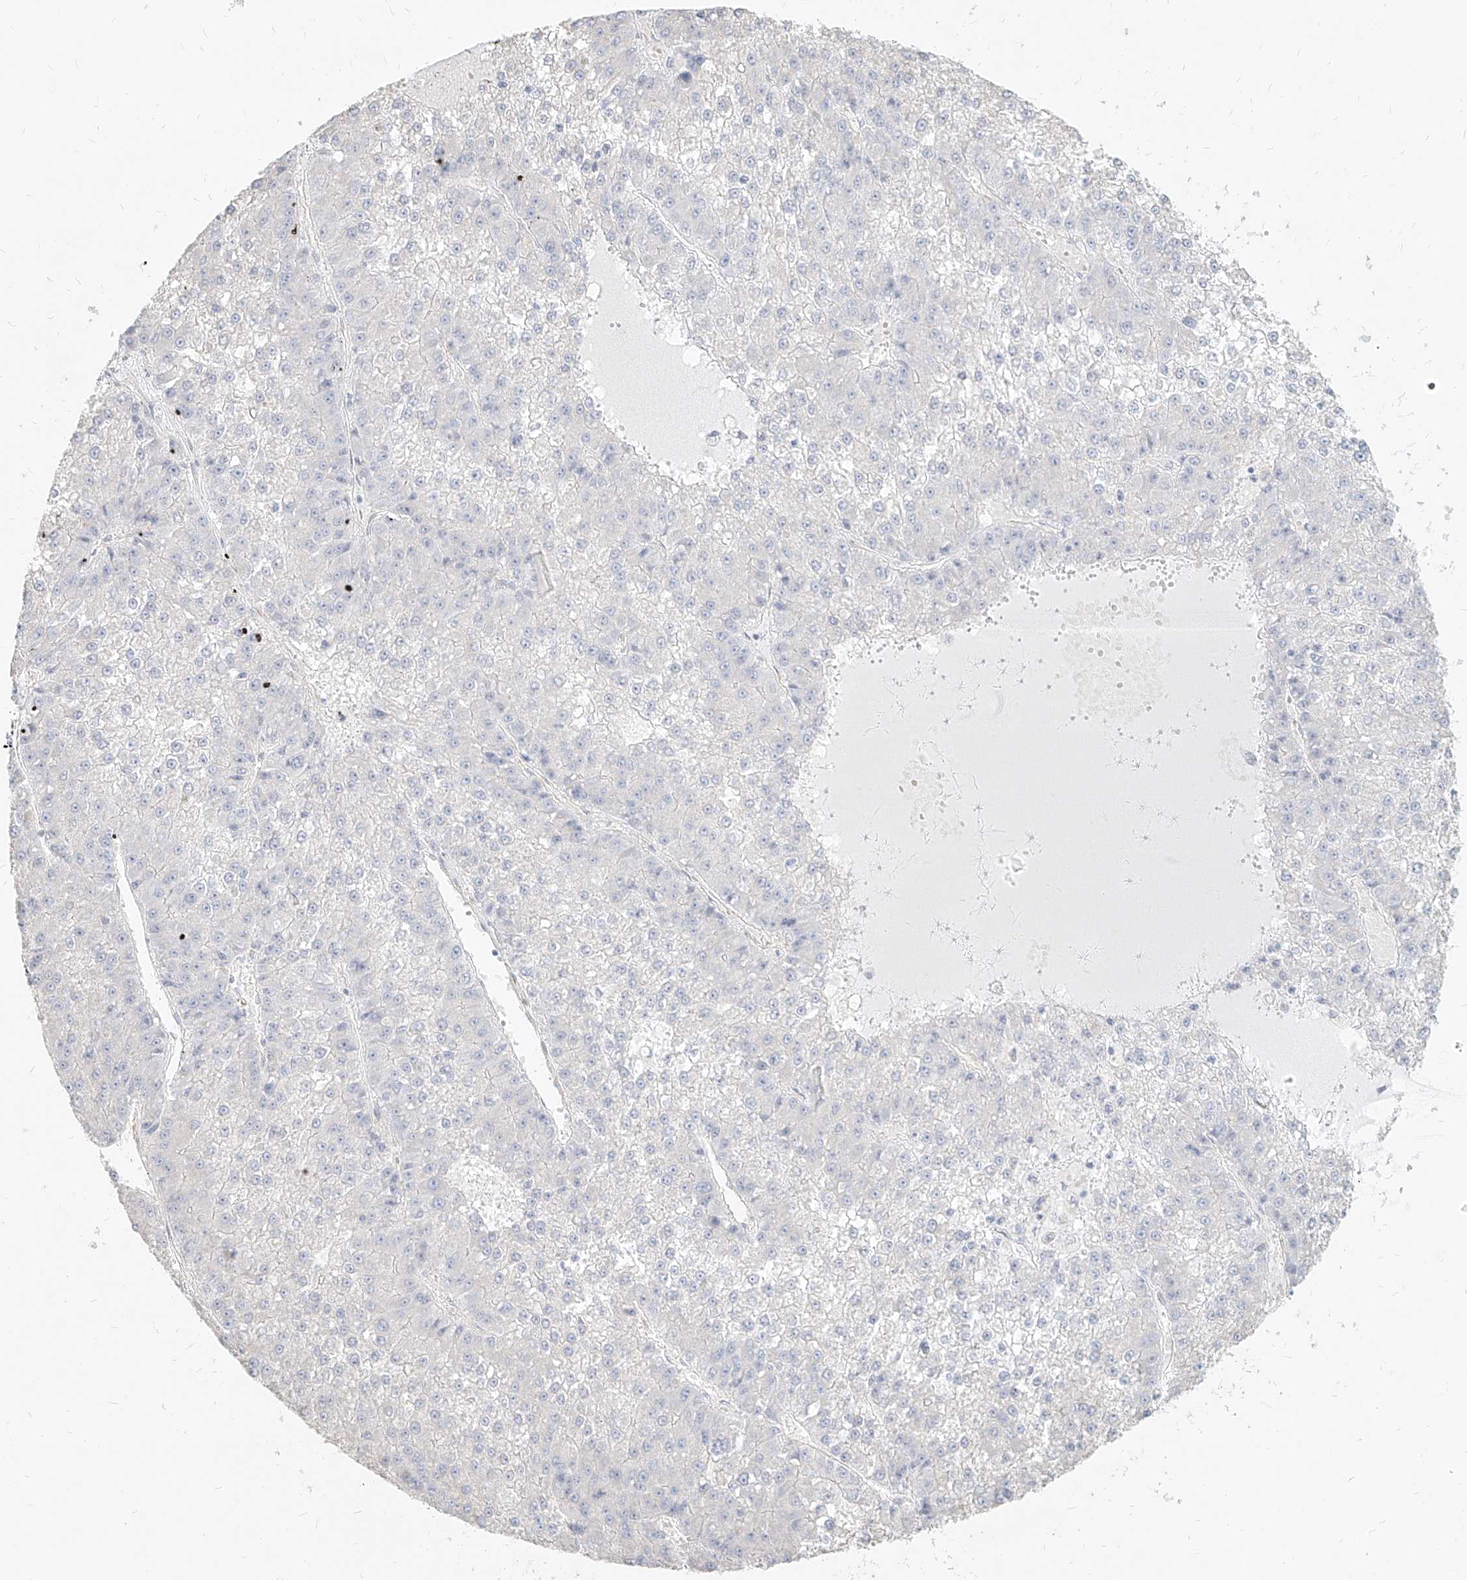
{"staining": {"intensity": "negative", "quantity": "none", "location": "none"}, "tissue": "liver cancer", "cell_type": "Tumor cells", "image_type": "cancer", "snomed": [{"axis": "morphology", "description": "Carcinoma, Hepatocellular, NOS"}, {"axis": "topography", "description": "Liver"}], "caption": "Tumor cells show no significant protein positivity in liver hepatocellular carcinoma. (Stains: DAB immunohistochemistry (IHC) with hematoxylin counter stain, Microscopy: brightfield microscopy at high magnification).", "gene": "ITPKB", "patient": {"sex": "female", "age": 73}}